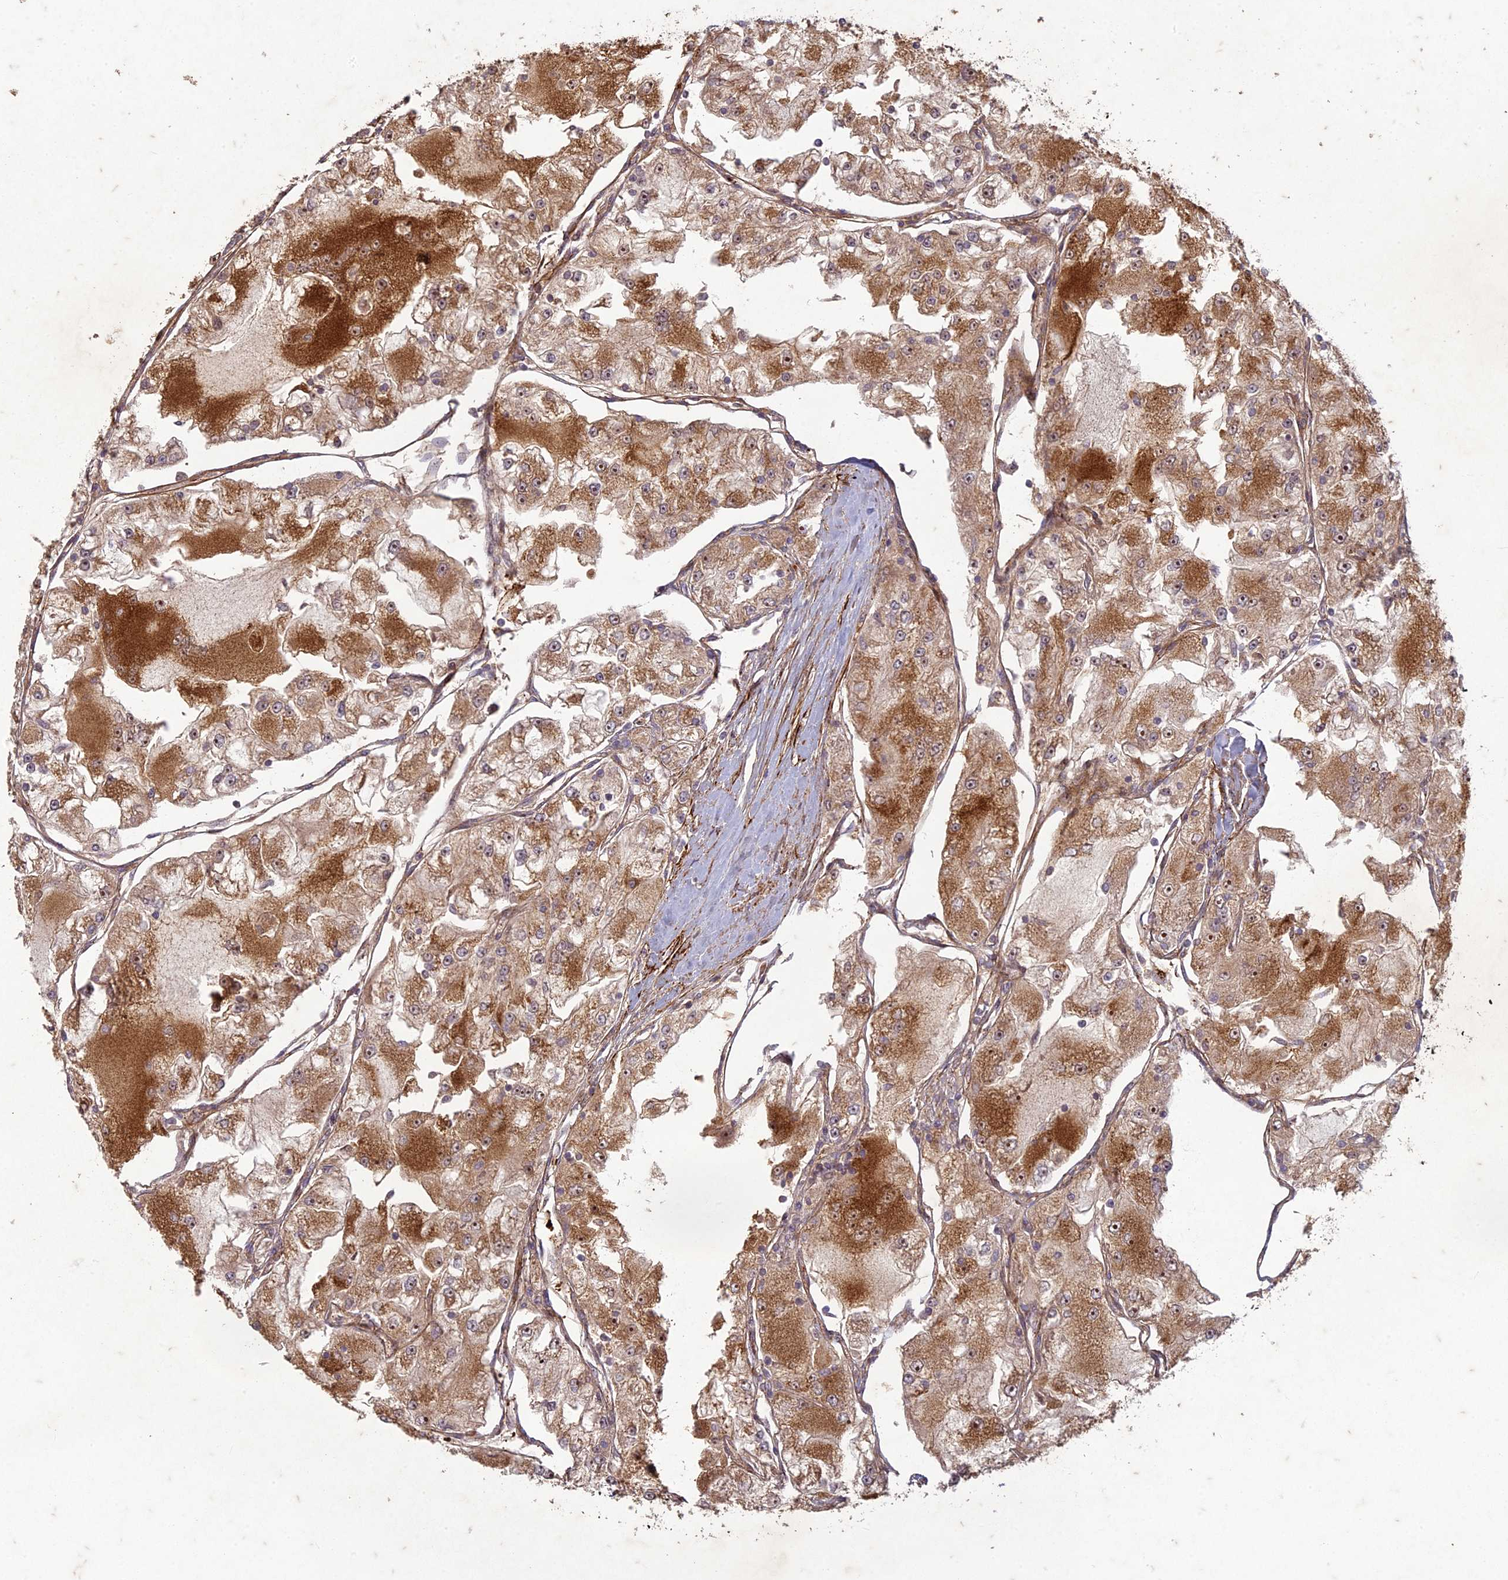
{"staining": {"intensity": "strong", "quantity": ">75%", "location": "cytoplasmic/membranous,nuclear"}, "tissue": "renal cancer", "cell_type": "Tumor cells", "image_type": "cancer", "snomed": [{"axis": "morphology", "description": "Adenocarcinoma, NOS"}, {"axis": "topography", "description": "Kidney"}], "caption": "IHC histopathology image of renal cancer stained for a protein (brown), which exhibits high levels of strong cytoplasmic/membranous and nuclear positivity in approximately >75% of tumor cells.", "gene": "TCF25", "patient": {"sex": "female", "age": 72}}